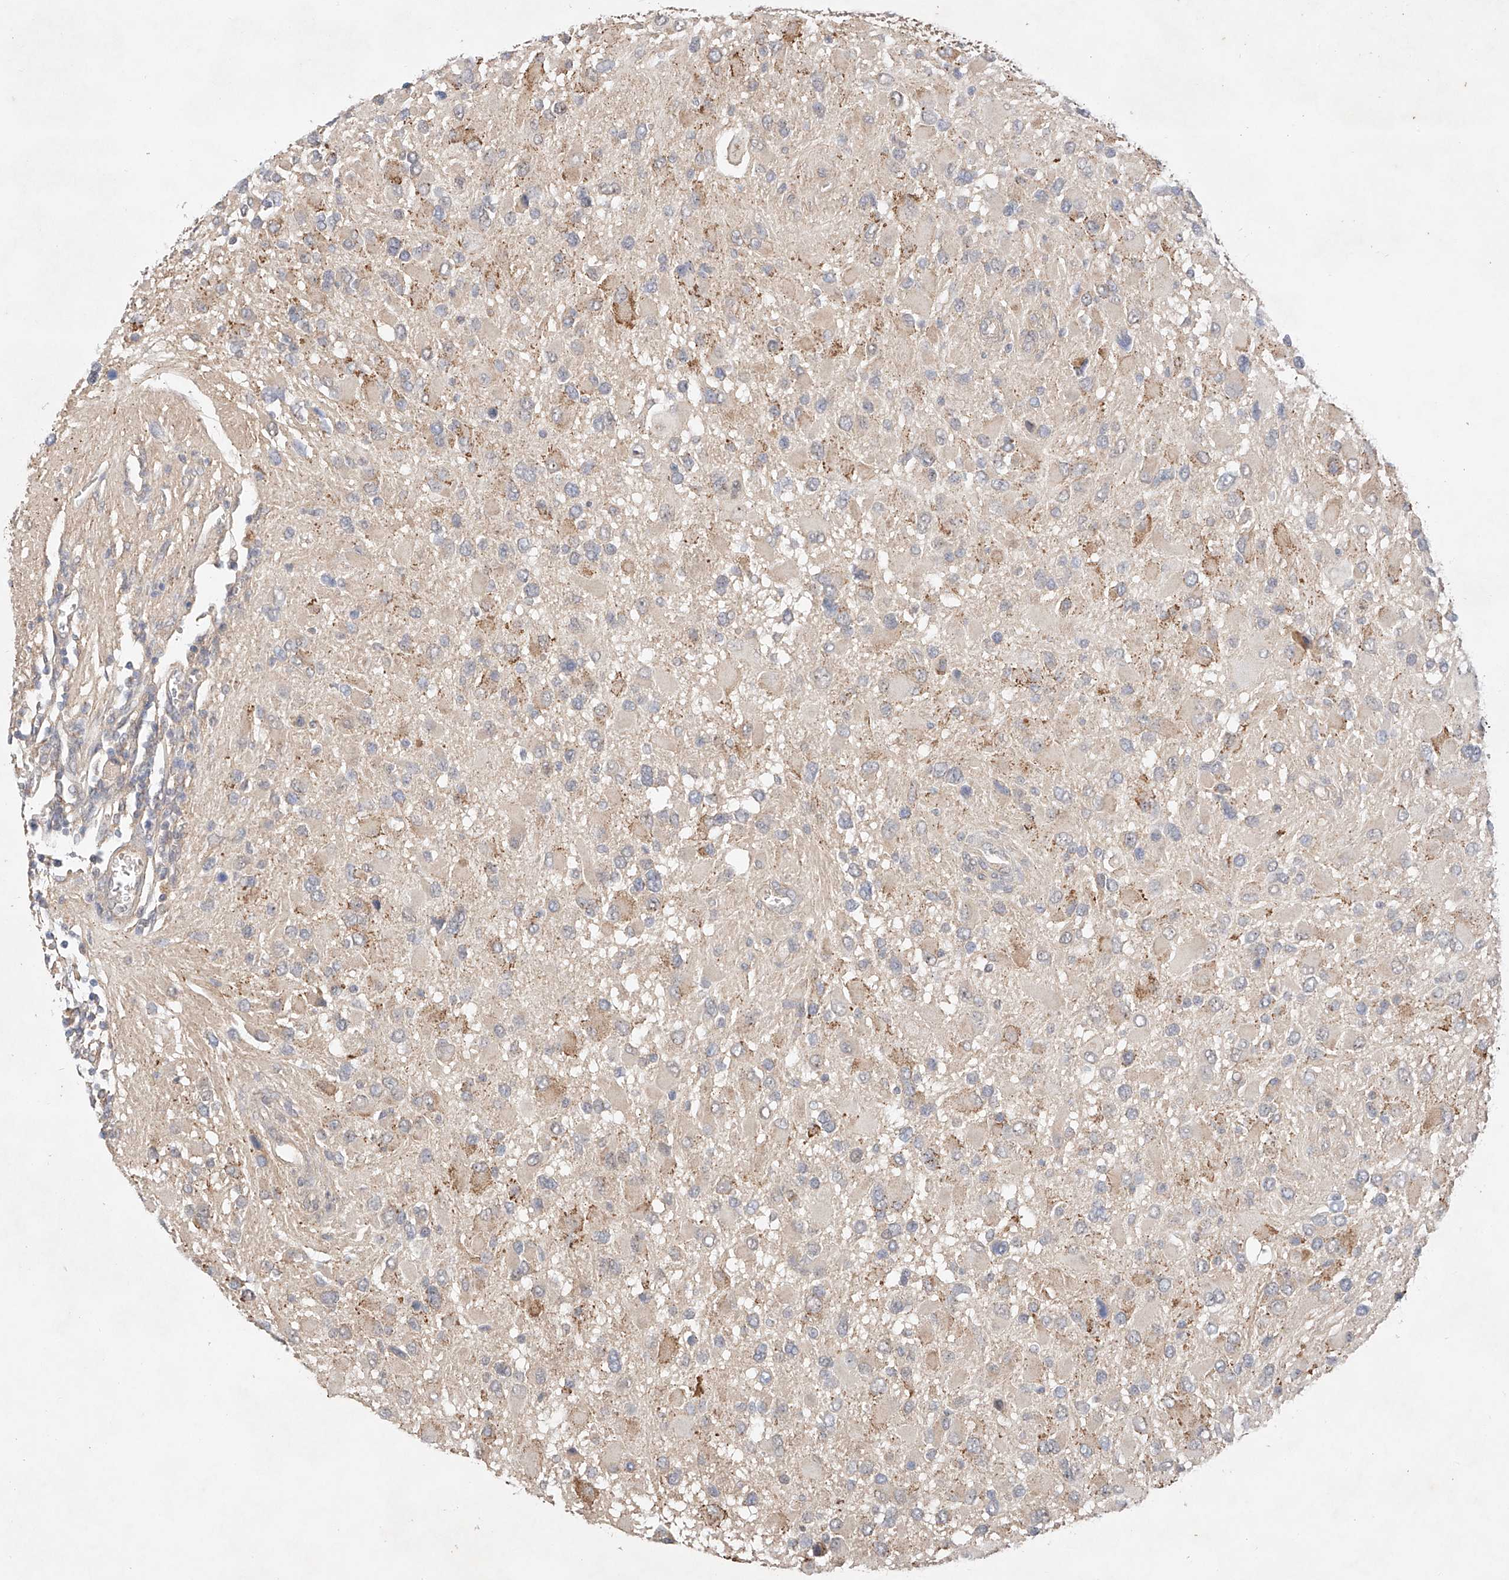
{"staining": {"intensity": "moderate", "quantity": "<25%", "location": "cytoplasmic/membranous"}, "tissue": "glioma", "cell_type": "Tumor cells", "image_type": "cancer", "snomed": [{"axis": "morphology", "description": "Glioma, malignant, High grade"}, {"axis": "topography", "description": "Brain"}], "caption": "Immunohistochemistry (IHC) of high-grade glioma (malignant) reveals low levels of moderate cytoplasmic/membranous expression in about <25% of tumor cells.", "gene": "IL22RA2", "patient": {"sex": "male", "age": 53}}